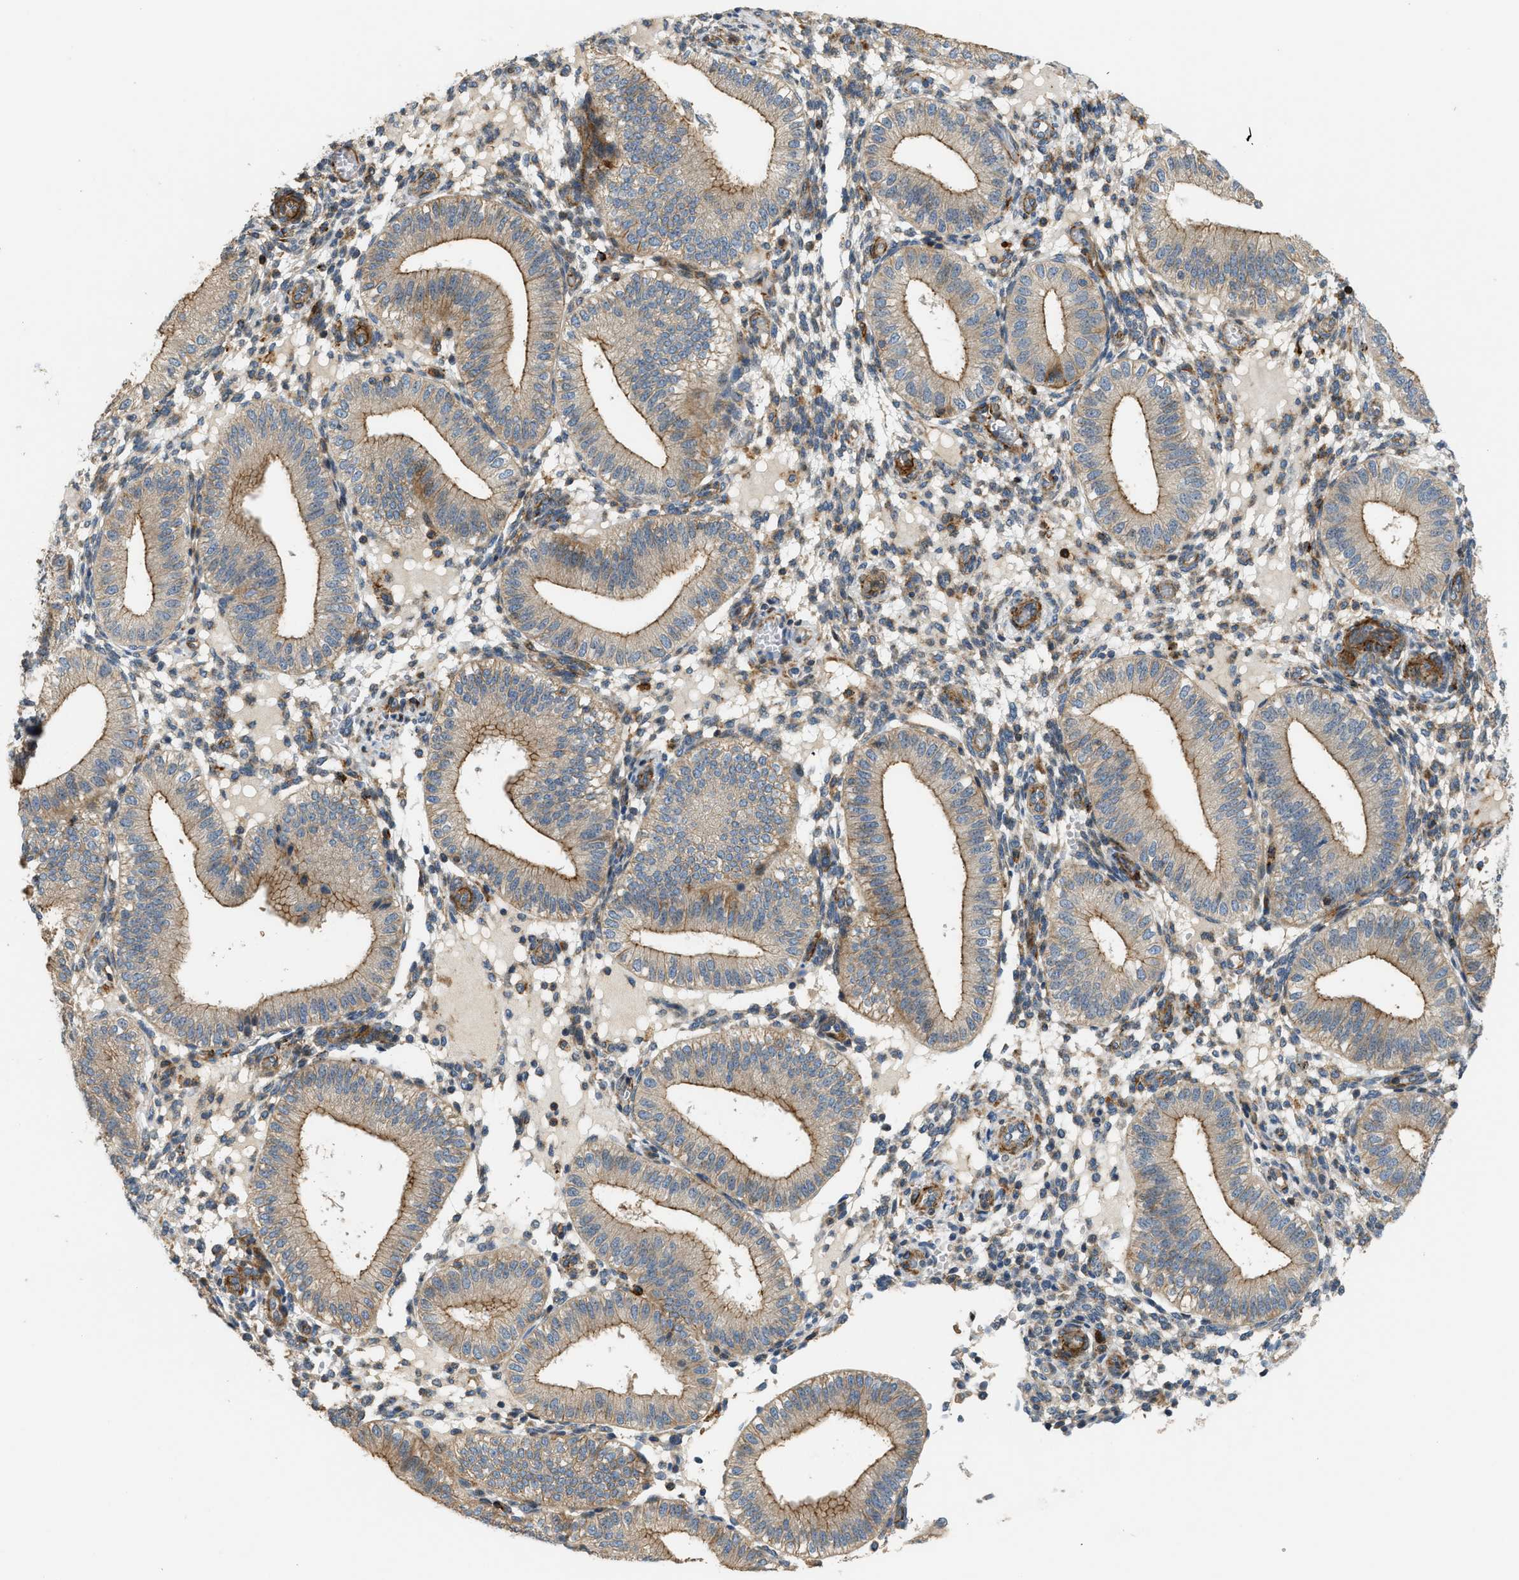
{"staining": {"intensity": "negative", "quantity": "none", "location": "none"}, "tissue": "endometrium", "cell_type": "Cells in endometrial stroma", "image_type": "normal", "snomed": [{"axis": "morphology", "description": "Normal tissue, NOS"}, {"axis": "topography", "description": "Endometrium"}], "caption": "Immunohistochemistry (IHC) photomicrograph of unremarkable endometrium: endometrium stained with DAB demonstrates no significant protein expression in cells in endometrial stroma. Nuclei are stained in blue.", "gene": "BTN3A2", "patient": {"sex": "female", "age": 39}}